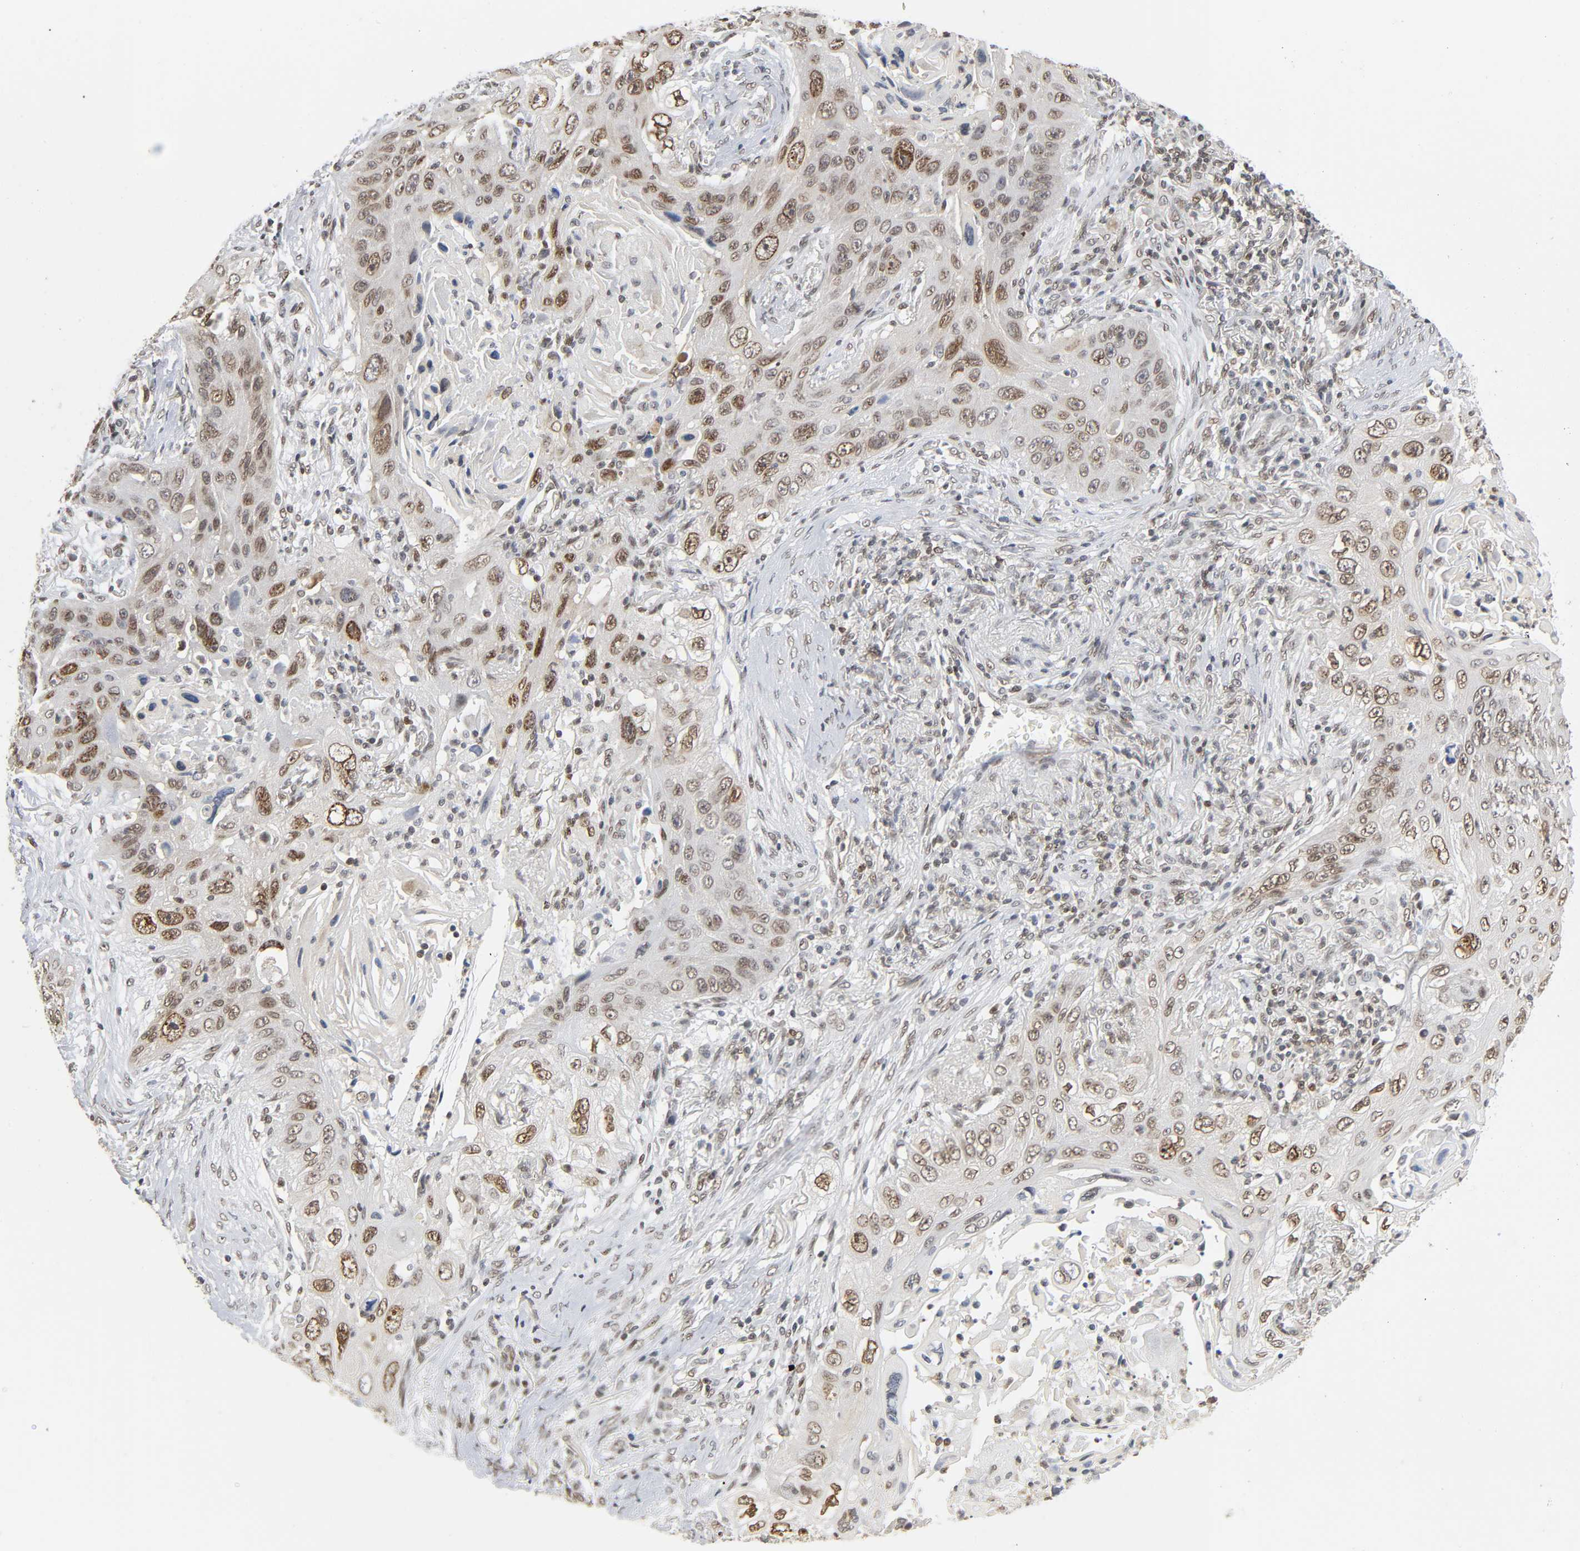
{"staining": {"intensity": "moderate", "quantity": ">75%", "location": "nuclear"}, "tissue": "lung cancer", "cell_type": "Tumor cells", "image_type": "cancer", "snomed": [{"axis": "morphology", "description": "Squamous cell carcinoma, NOS"}, {"axis": "topography", "description": "Lung"}], "caption": "Lung squamous cell carcinoma tissue reveals moderate nuclear expression in approximately >75% of tumor cells (Brightfield microscopy of DAB IHC at high magnification).", "gene": "SUMO1", "patient": {"sex": "female", "age": 67}}